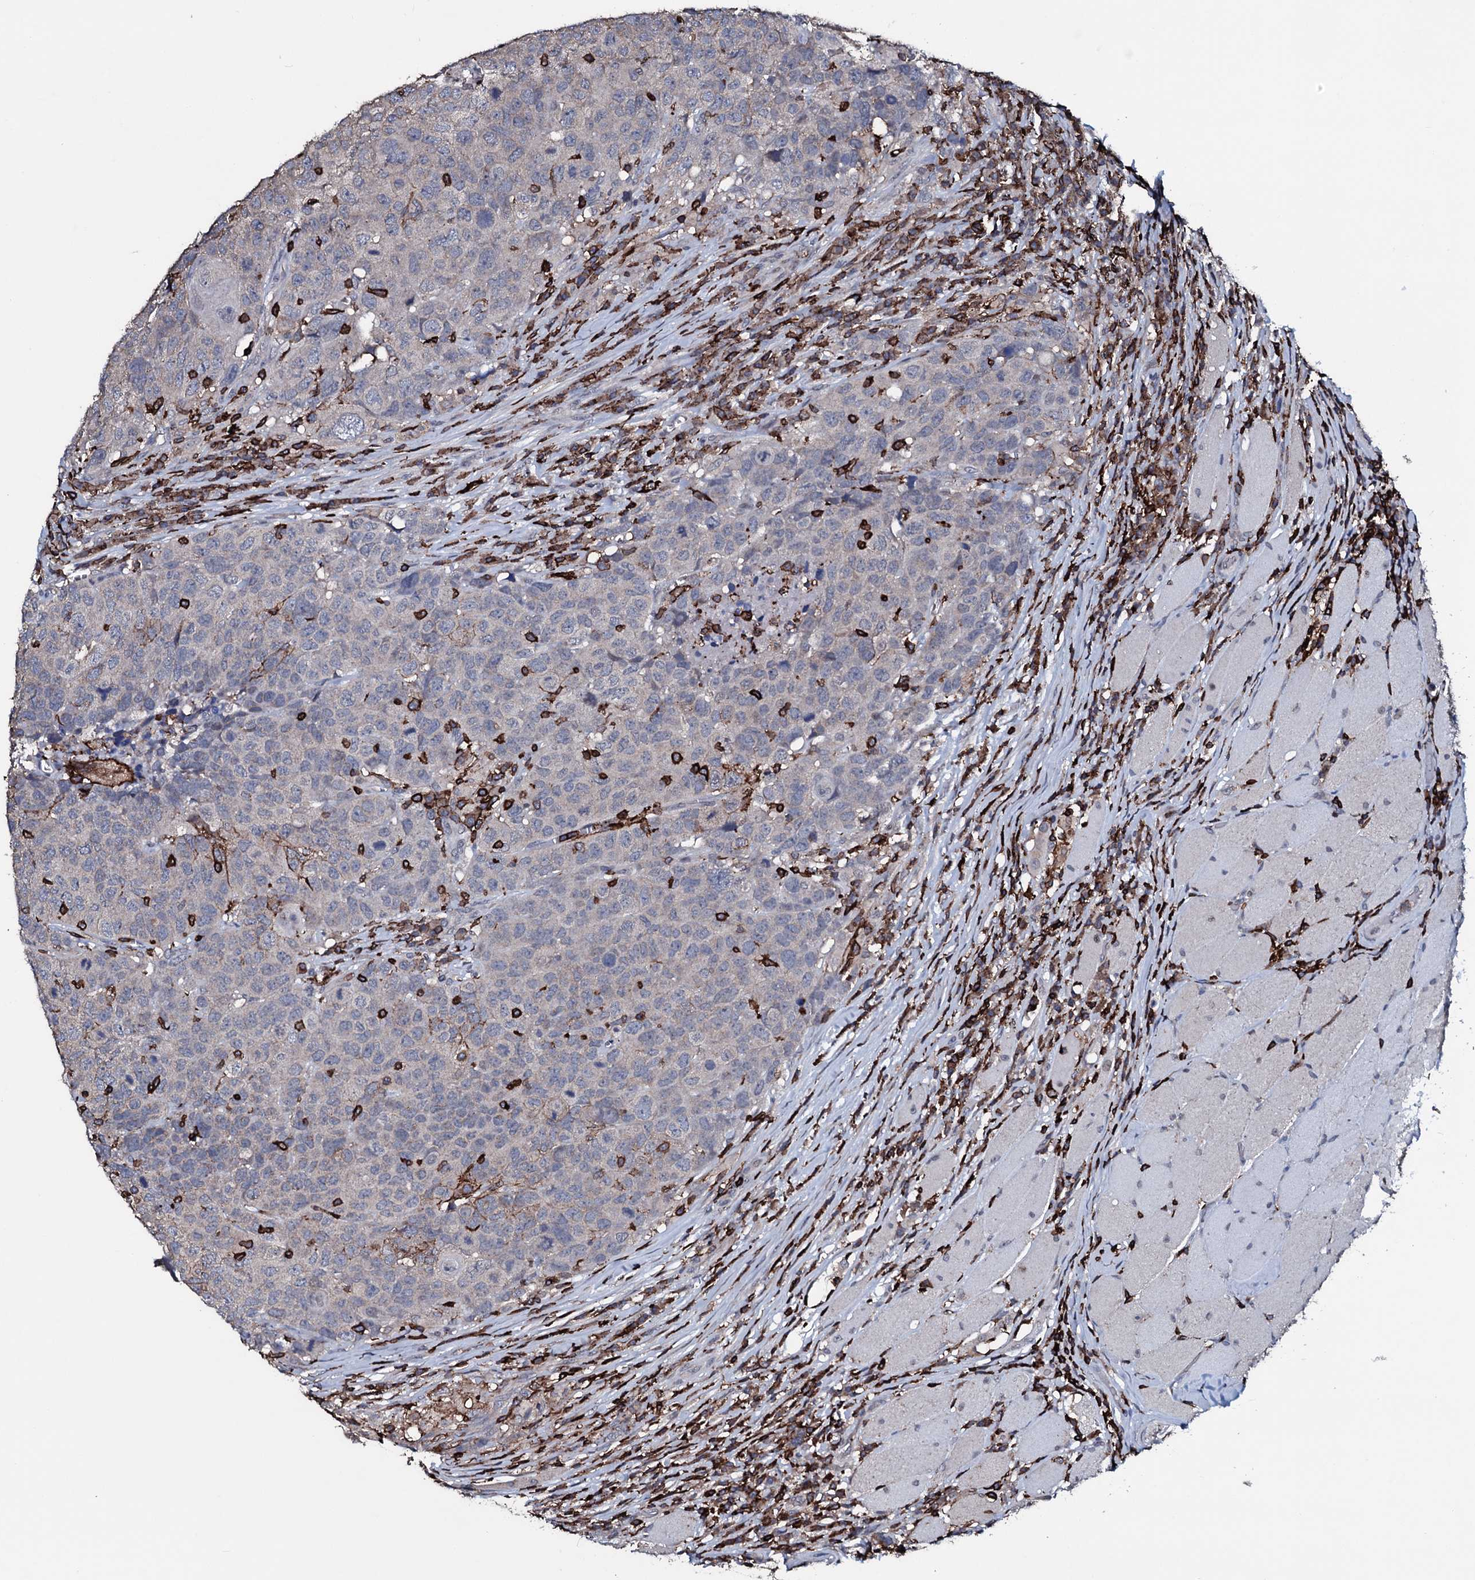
{"staining": {"intensity": "weak", "quantity": "<25%", "location": "cytoplasmic/membranous"}, "tissue": "head and neck cancer", "cell_type": "Tumor cells", "image_type": "cancer", "snomed": [{"axis": "morphology", "description": "Squamous cell carcinoma, NOS"}, {"axis": "topography", "description": "Head-Neck"}], "caption": "DAB immunohistochemical staining of human squamous cell carcinoma (head and neck) exhibits no significant staining in tumor cells. (IHC, brightfield microscopy, high magnification).", "gene": "OGFOD2", "patient": {"sex": "male", "age": 66}}